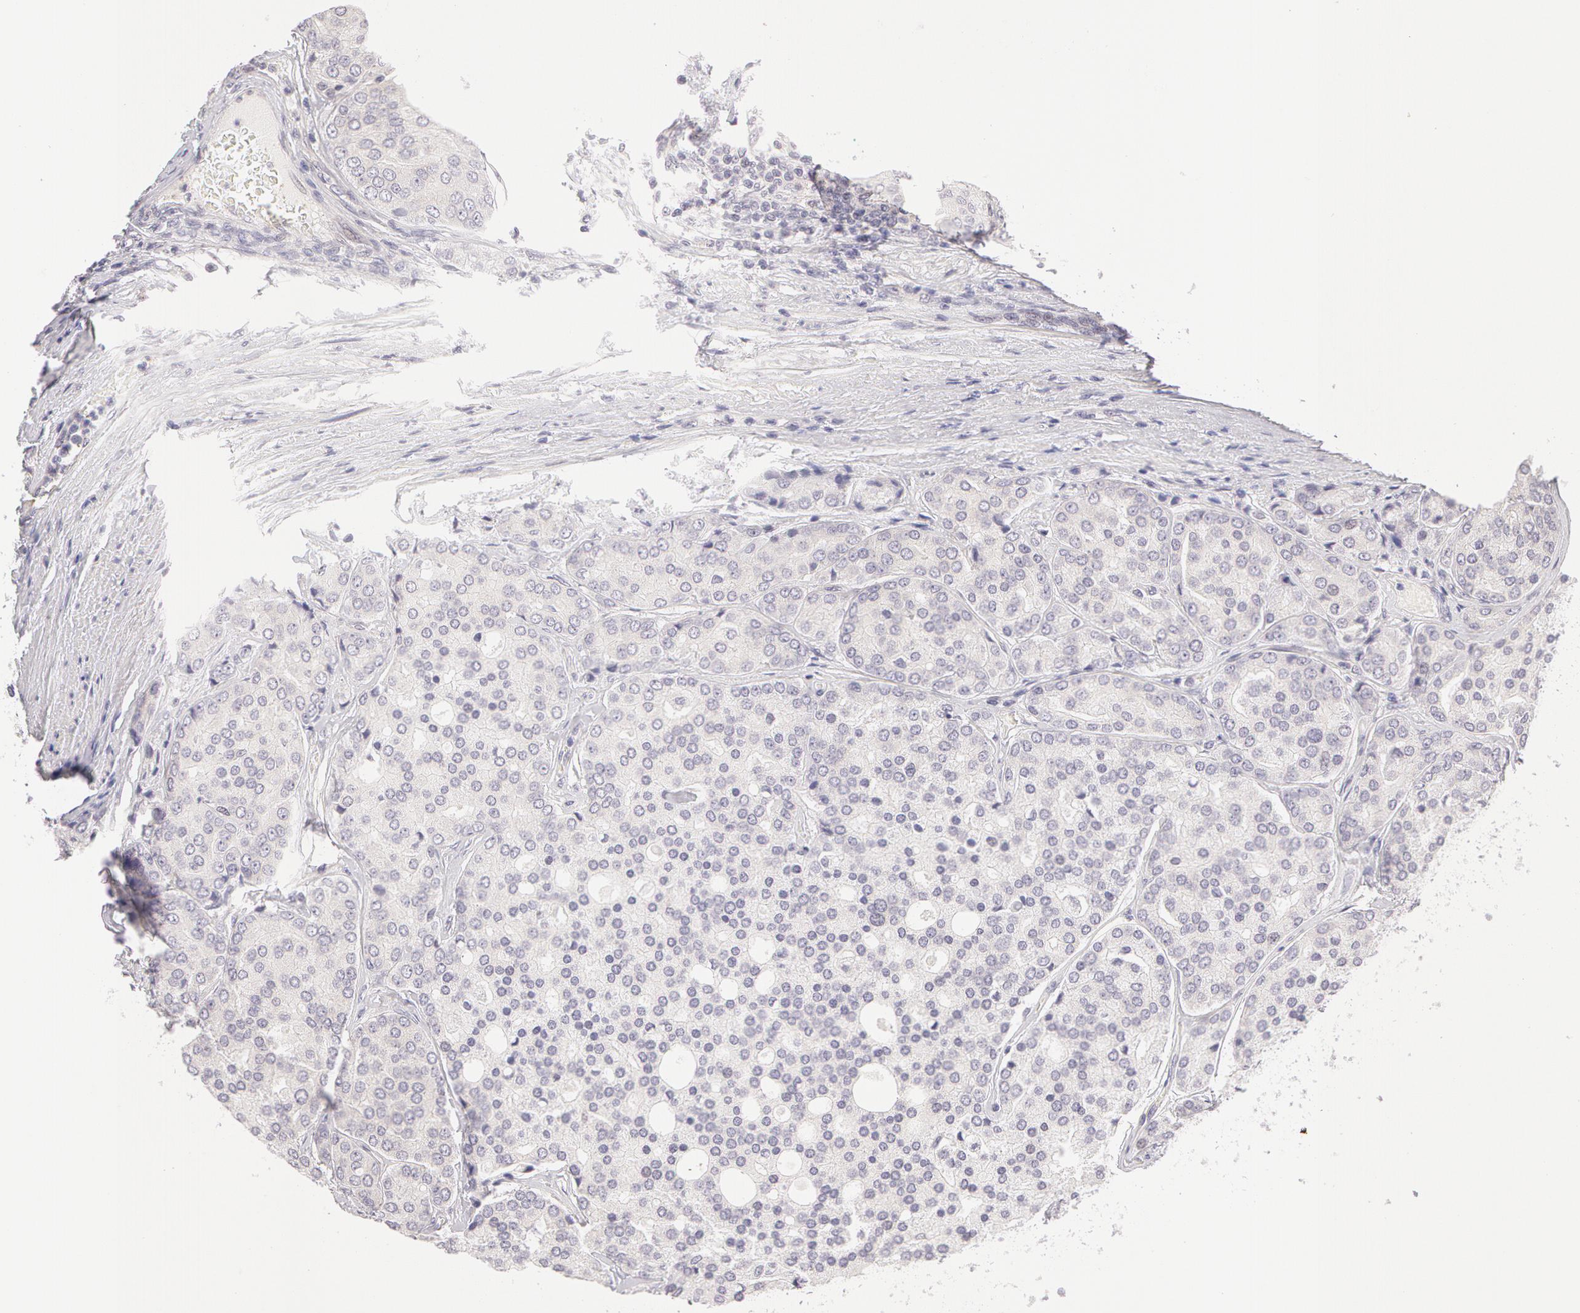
{"staining": {"intensity": "negative", "quantity": "none", "location": "none"}, "tissue": "prostate cancer", "cell_type": "Tumor cells", "image_type": "cancer", "snomed": [{"axis": "morphology", "description": "Adenocarcinoma, High grade"}, {"axis": "topography", "description": "Prostate"}], "caption": "IHC image of neoplastic tissue: human high-grade adenocarcinoma (prostate) stained with DAB shows no significant protein expression in tumor cells. (Brightfield microscopy of DAB immunohistochemistry (IHC) at high magnification).", "gene": "ZNF597", "patient": {"sex": "male", "age": 64}}